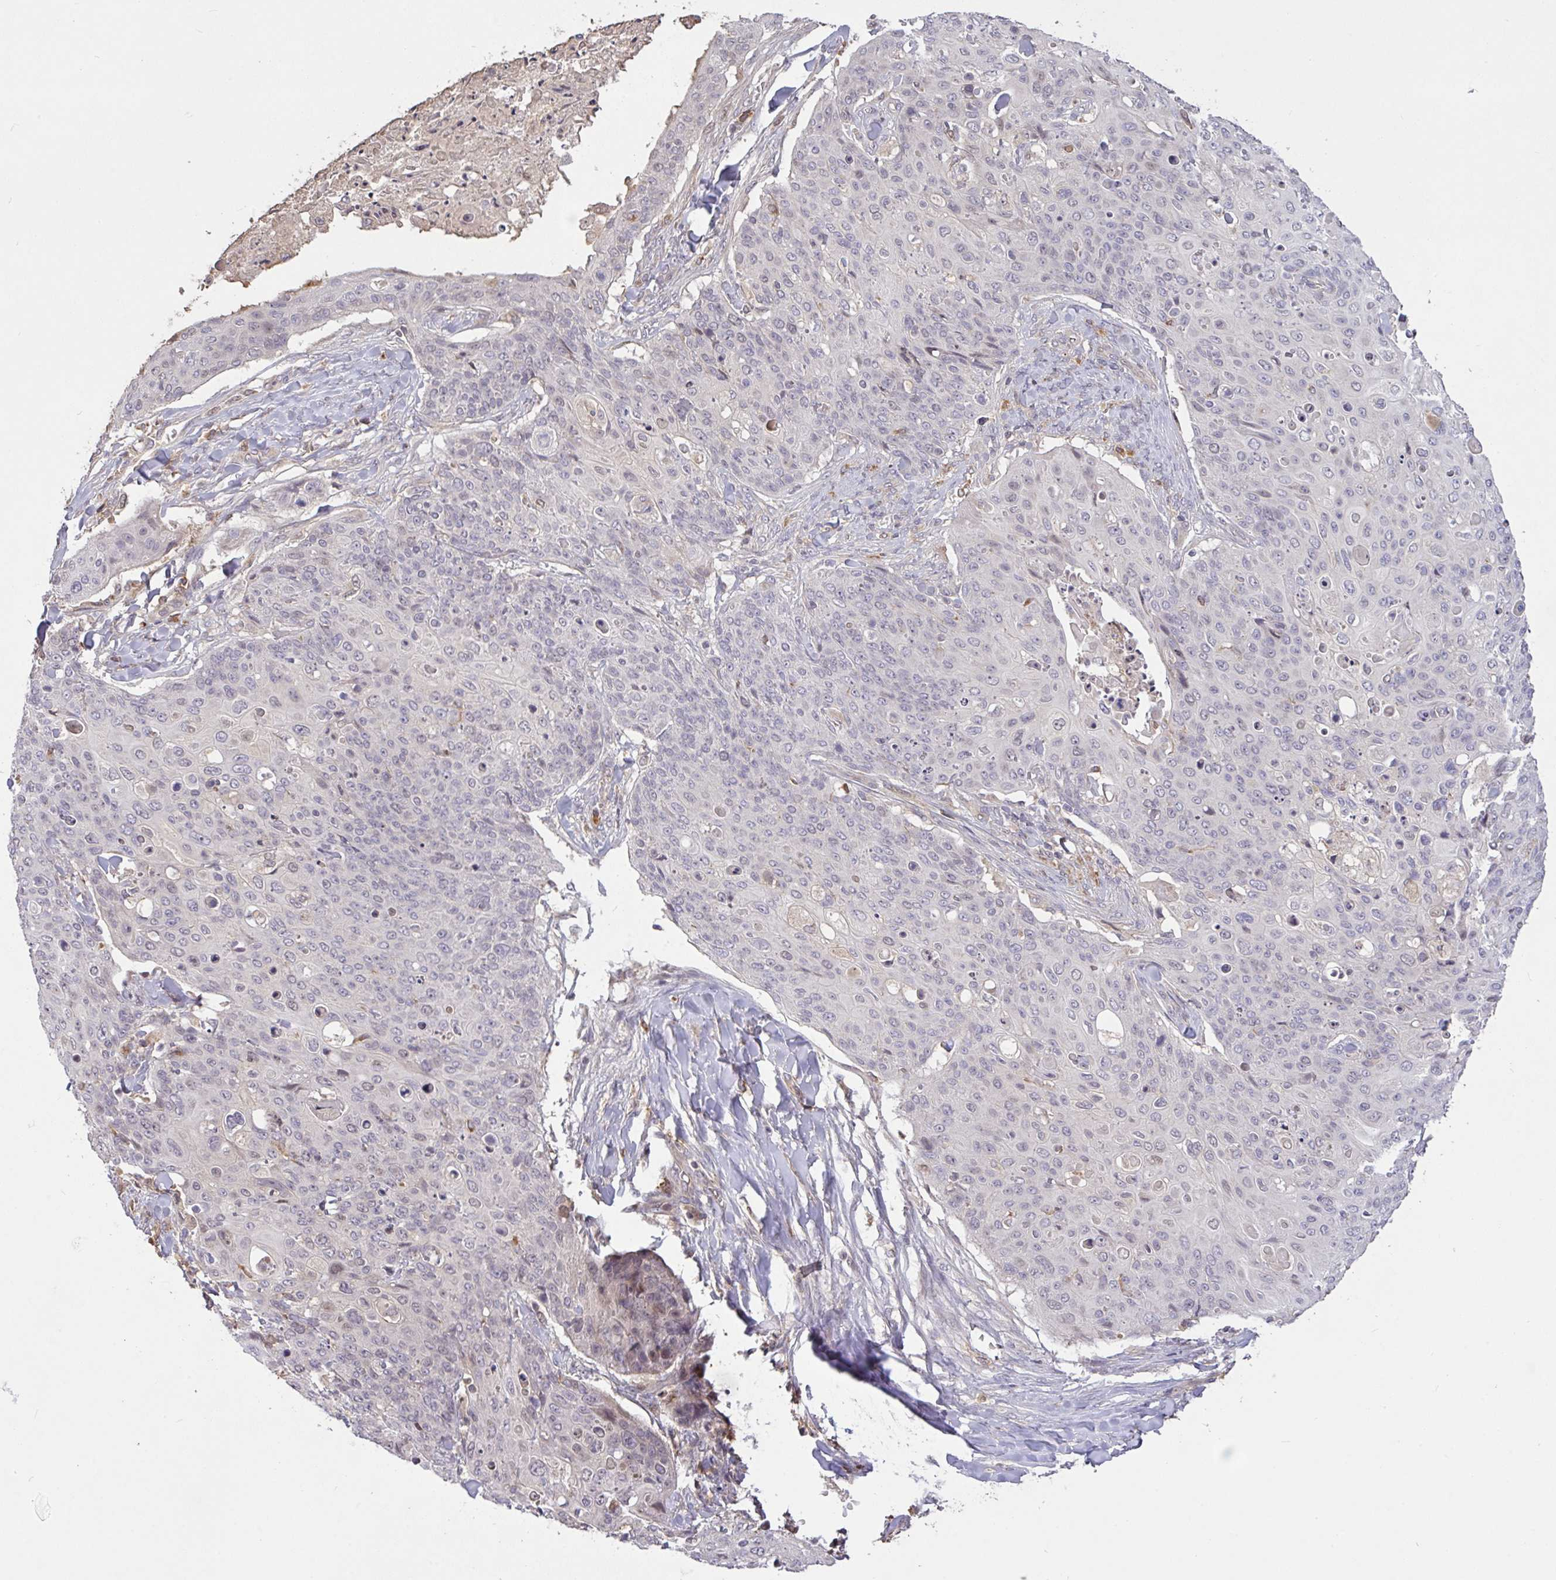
{"staining": {"intensity": "negative", "quantity": "none", "location": "none"}, "tissue": "skin cancer", "cell_type": "Tumor cells", "image_type": "cancer", "snomed": [{"axis": "morphology", "description": "Squamous cell carcinoma, NOS"}, {"axis": "topography", "description": "Skin"}, {"axis": "topography", "description": "Vulva"}], "caption": "Photomicrograph shows no protein expression in tumor cells of skin squamous cell carcinoma tissue.", "gene": "FCER1A", "patient": {"sex": "female", "age": 85}}